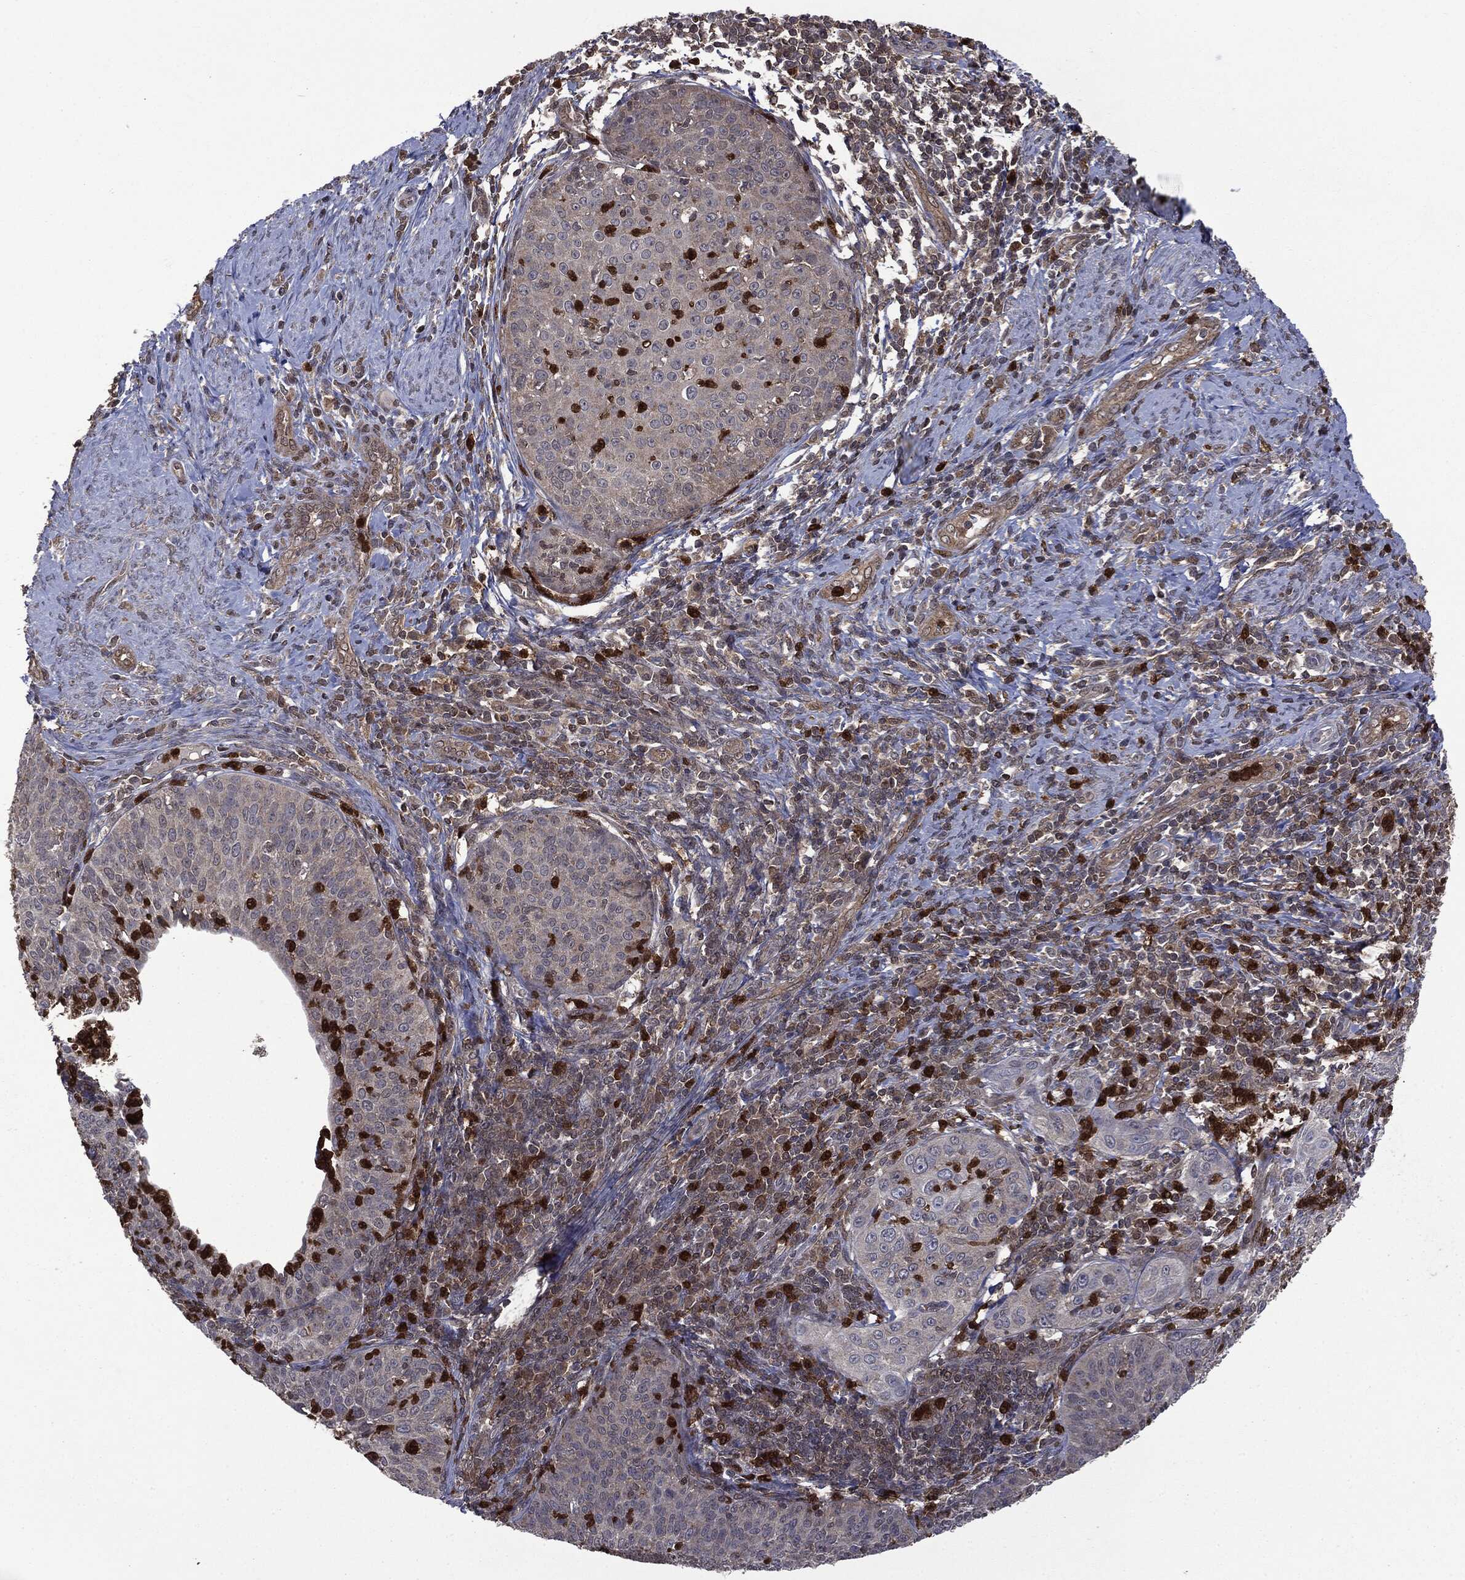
{"staining": {"intensity": "negative", "quantity": "none", "location": "none"}, "tissue": "cervical cancer", "cell_type": "Tumor cells", "image_type": "cancer", "snomed": [{"axis": "morphology", "description": "Squamous cell carcinoma, NOS"}, {"axis": "topography", "description": "Cervix"}], "caption": "The image reveals no staining of tumor cells in cervical cancer. Brightfield microscopy of immunohistochemistry stained with DAB (brown) and hematoxylin (blue), captured at high magnification.", "gene": "GPI", "patient": {"sex": "female", "age": 30}}